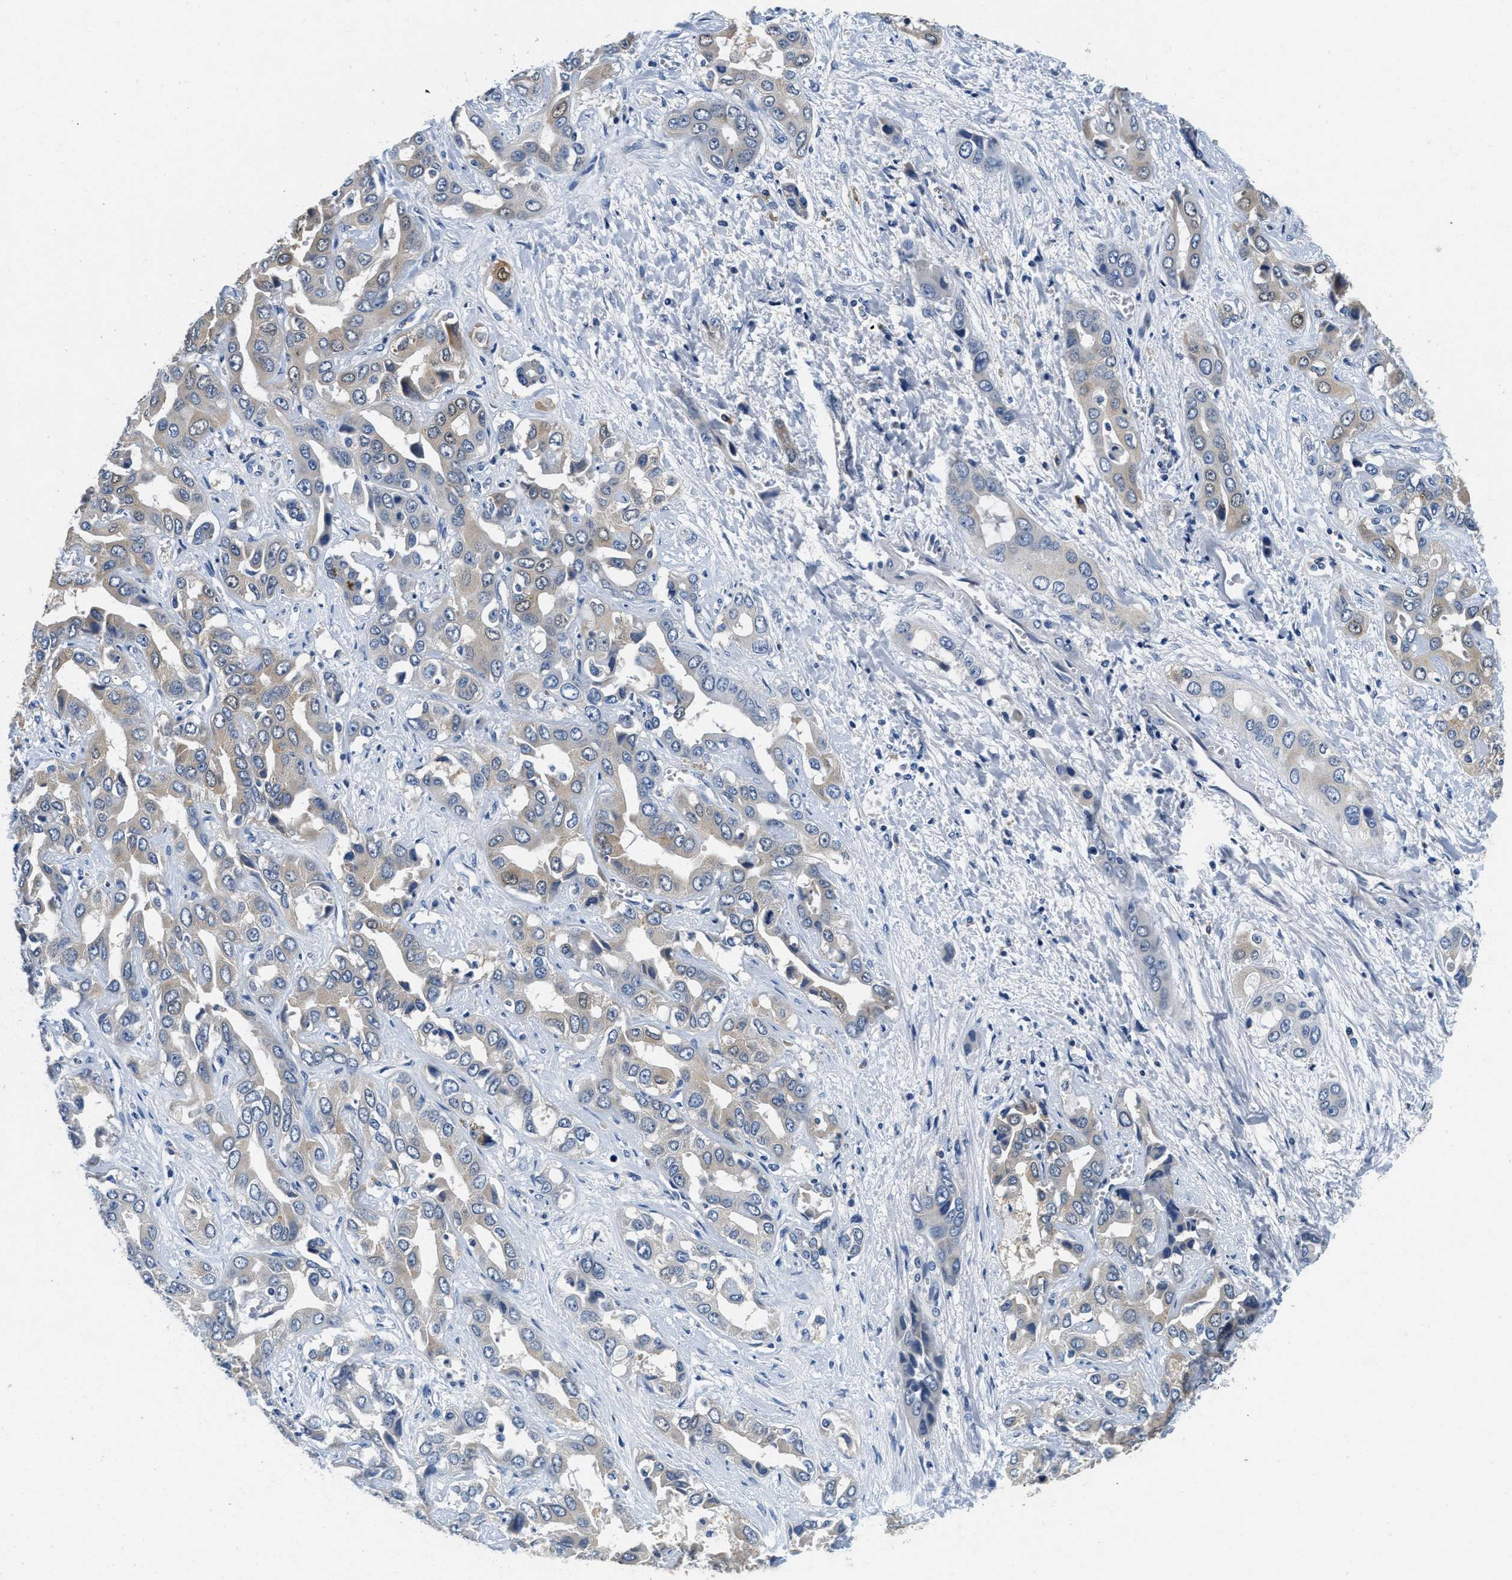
{"staining": {"intensity": "weak", "quantity": "25%-75%", "location": "cytoplasmic/membranous"}, "tissue": "liver cancer", "cell_type": "Tumor cells", "image_type": "cancer", "snomed": [{"axis": "morphology", "description": "Cholangiocarcinoma"}, {"axis": "topography", "description": "Liver"}], "caption": "There is low levels of weak cytoplasmic/membranous staining in tumor cells of liver cancer (cholangiocarcinoma), as demonstrated by immunohistochemical staining (brown color).", "gene": "ALDH3A2", "patient": {"sex": "female", "age": 52}}